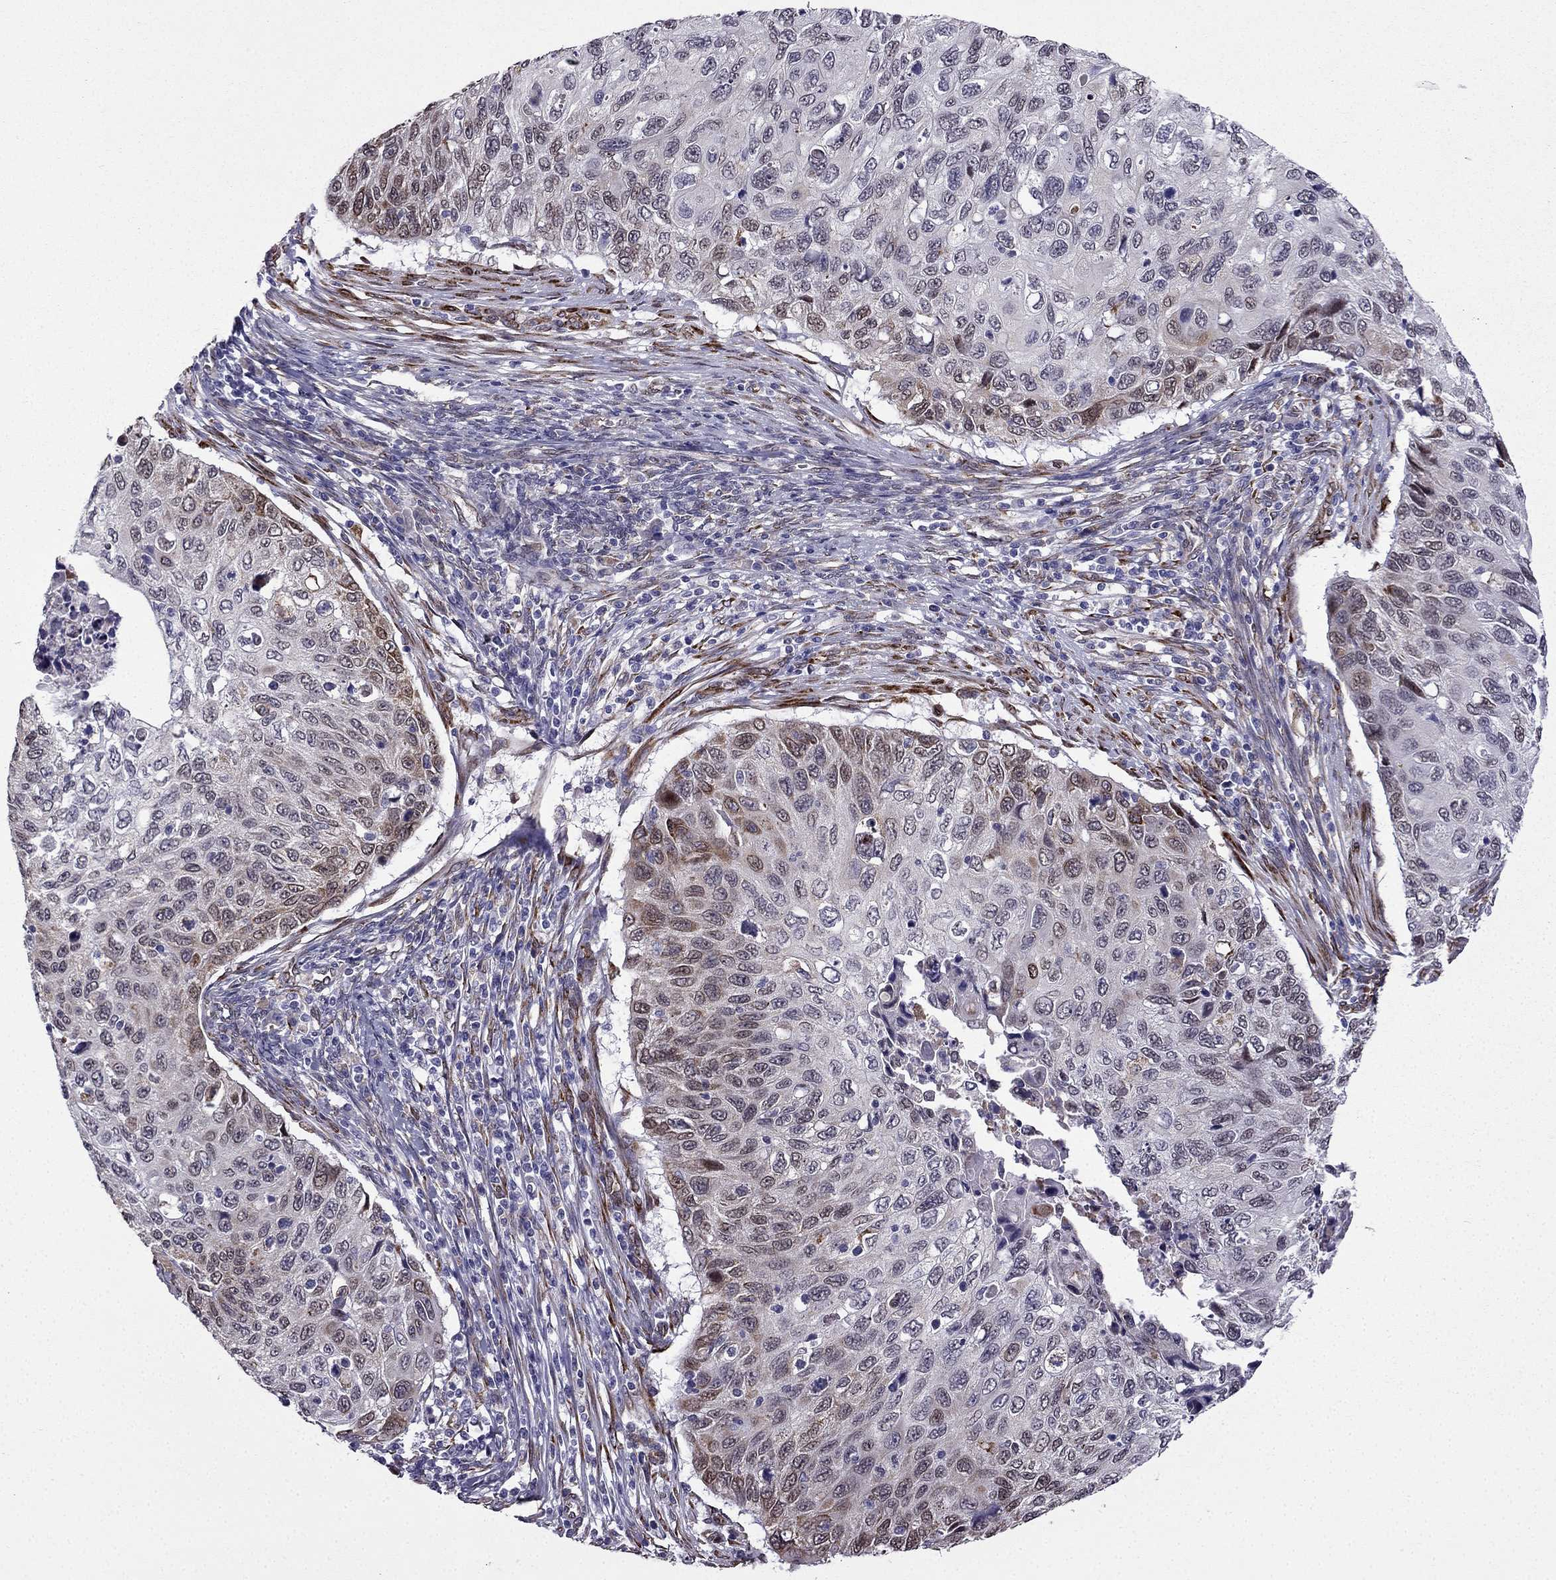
{"staining": {"intensity": "moderate", "quantity": "<25%", "location": "cytoplasmic/membranous"}, "tissue": "cervical cancer", "cell_type": "Tumor cells", "image_type": "cancer", "snomed": [{"axis": "morphology", "description": "Squamous cell carcinoma, NOS"}, {"axis": "topography", "description": "Cervix"}], "caption": "Protein staining exhibits moderate cytoplasmic/membranous expression in about <25% of tumor cells in cervical cancer.", "gene": "IKBIP", "patient": {"sex": "female", "age": 70}}